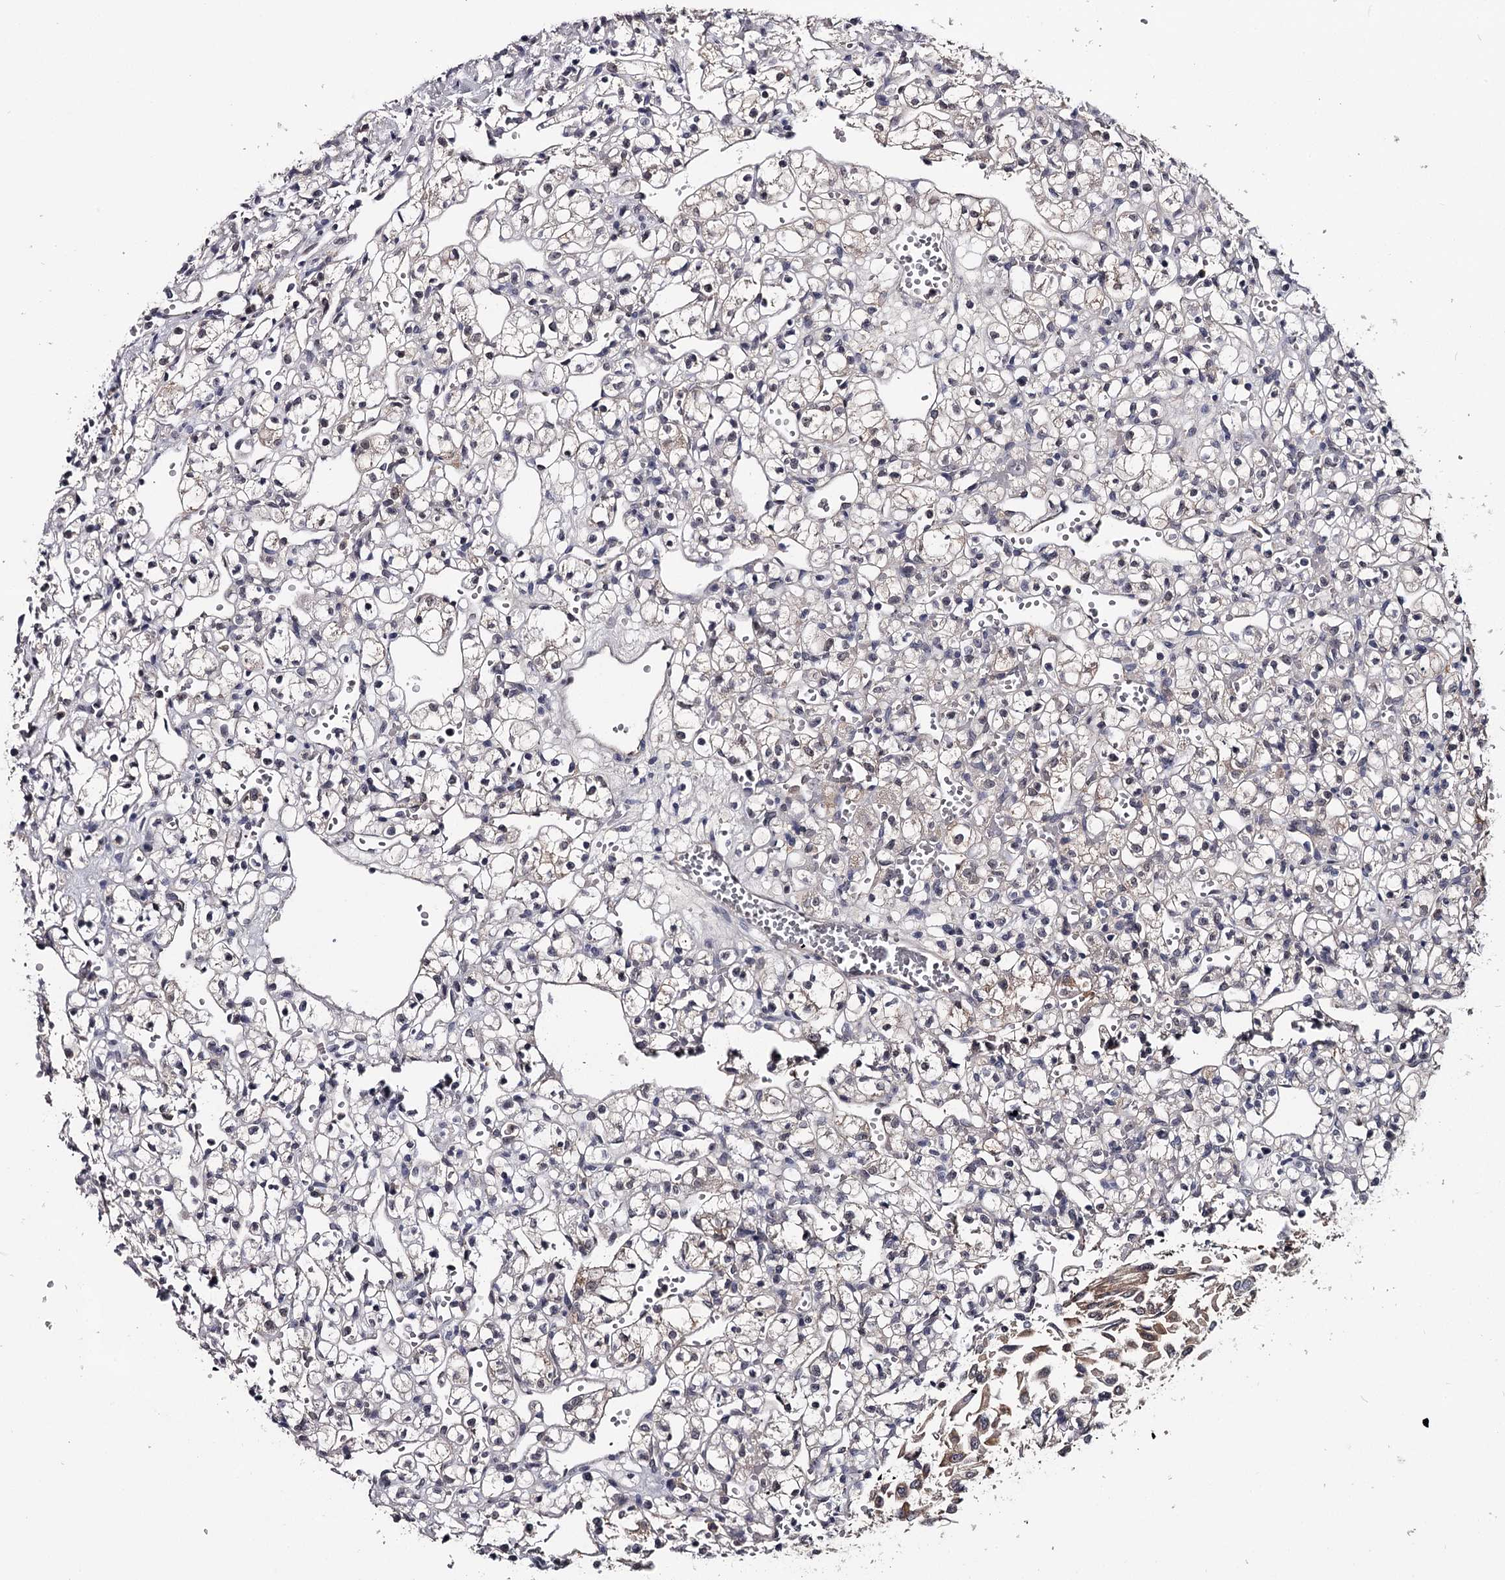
{"staining": {"intensity": "negative", "quantity": "none", "location": "none"}, "tissue": "renal cancer", "cell_type": "Tumor cells", "image_type": "cancer", "snomed": [{"axis": "morphology", "description": "Adenocarcinoma, NOS"}, {"axis": "topography", "description": "Kidney"}], "caption": "Renal cancer was stained to show a protein in brown. There is no significant positivity in tumor cells. Brightfield microscopy of immunohistochemistry (IHC) stained with DAB (3,3'-diaminobenzidine) (brown) and hematoxylin (blue), captured at high magnification.", "gene": "GSTO1", "patient": {"sex": "female", "age": 59}}